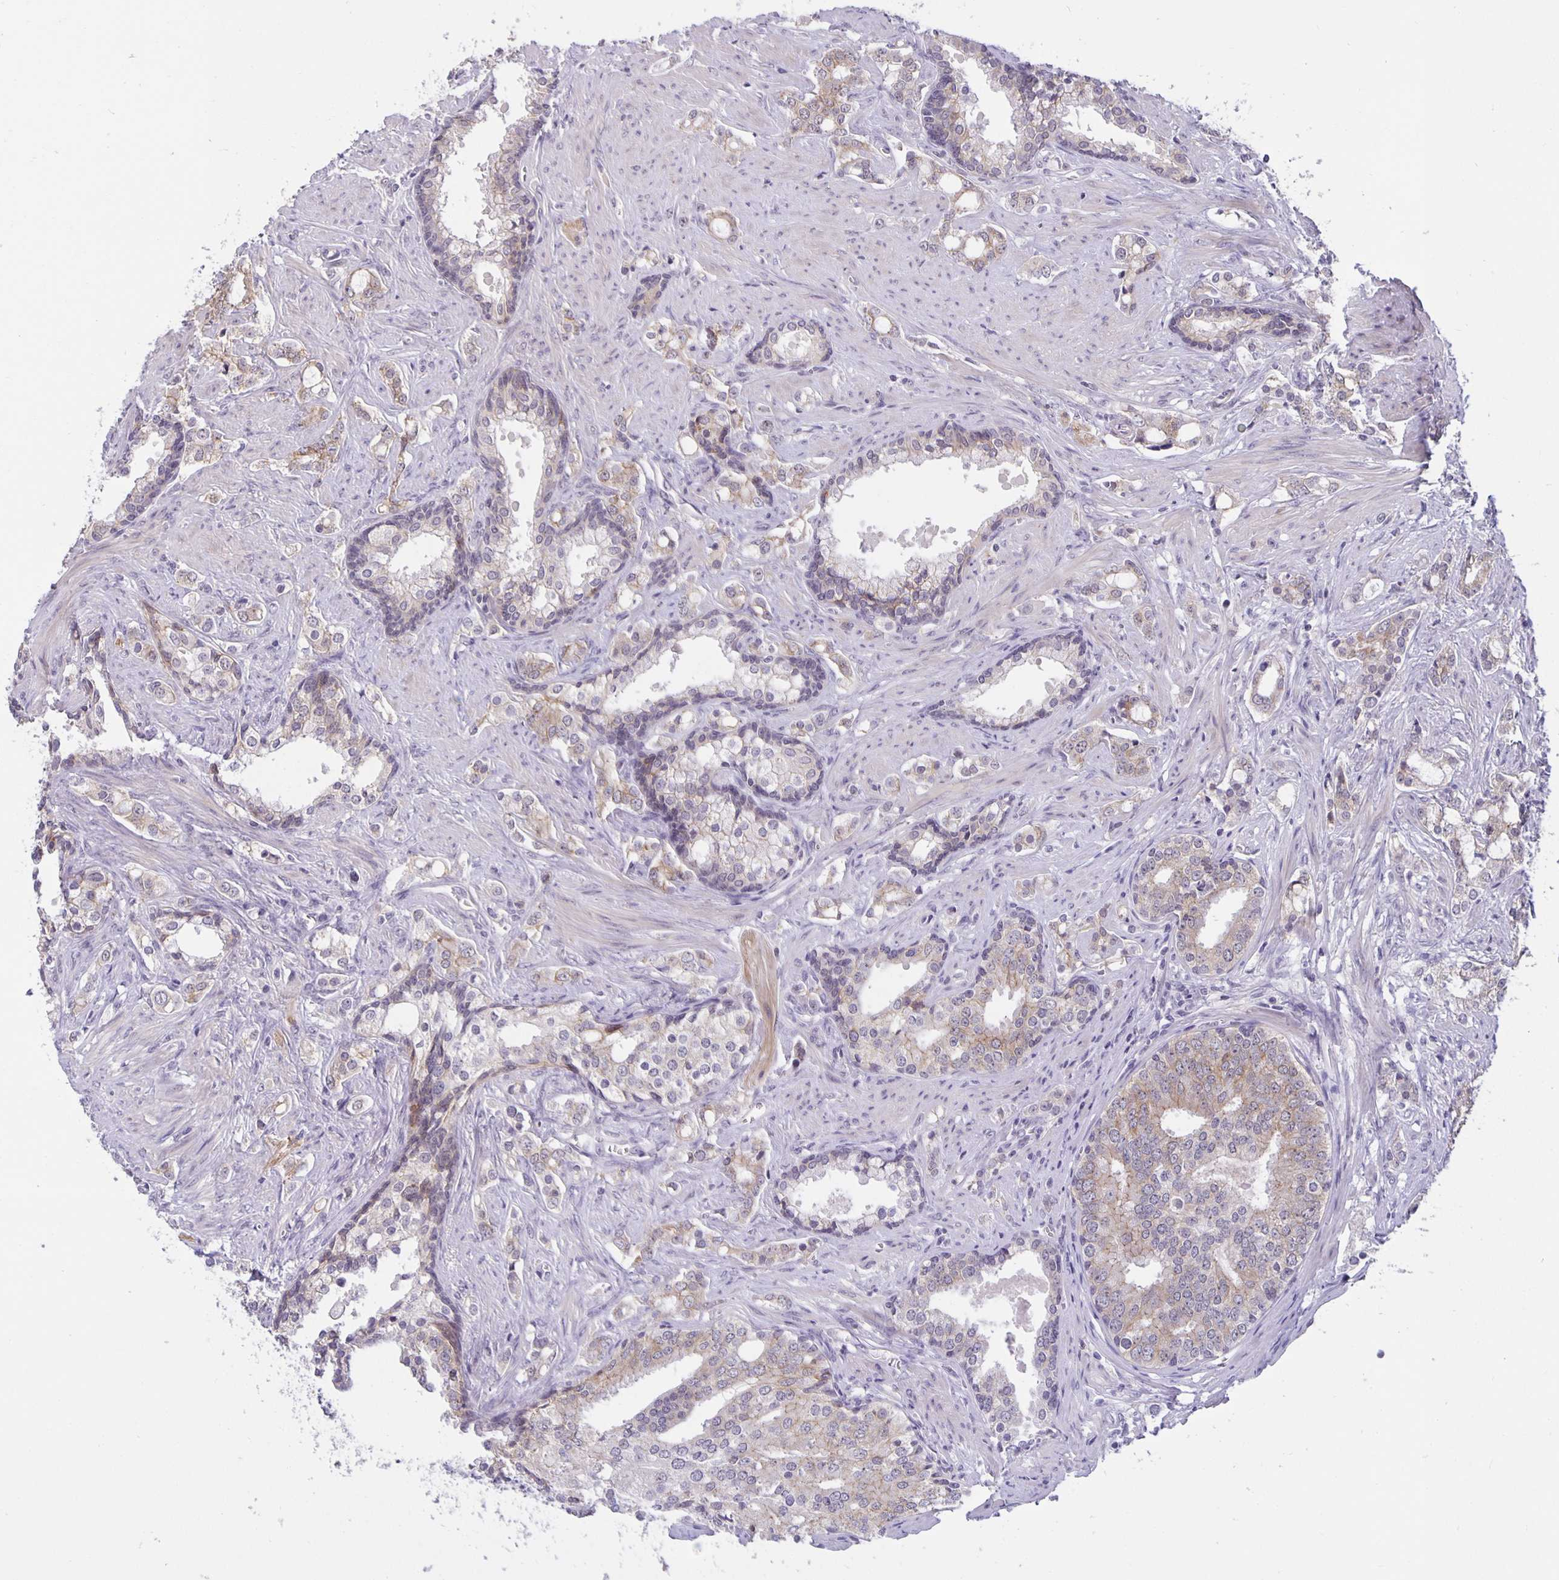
{"staining": {"intensity": "weak", "quantity": "<25%", "location": "cytoplasmic/membranous"}, "tissue": "prostate cancer", "cell_type": "Tumor cells", "image_type": "cancer", "snomed": [{"axis": "morphology", "description": "Adenocarcinoma, Medium grade"}, {"axis": "topography", "description": "Prostate"}], "caption": "High power microscopy photomicrograph of an immunohistochemistry (IHC) image of prostate cancer, revealing no significant positivity in tumor cells.", "gene": "ARVCF", "patient": {"sex": "male", "age": 57}}